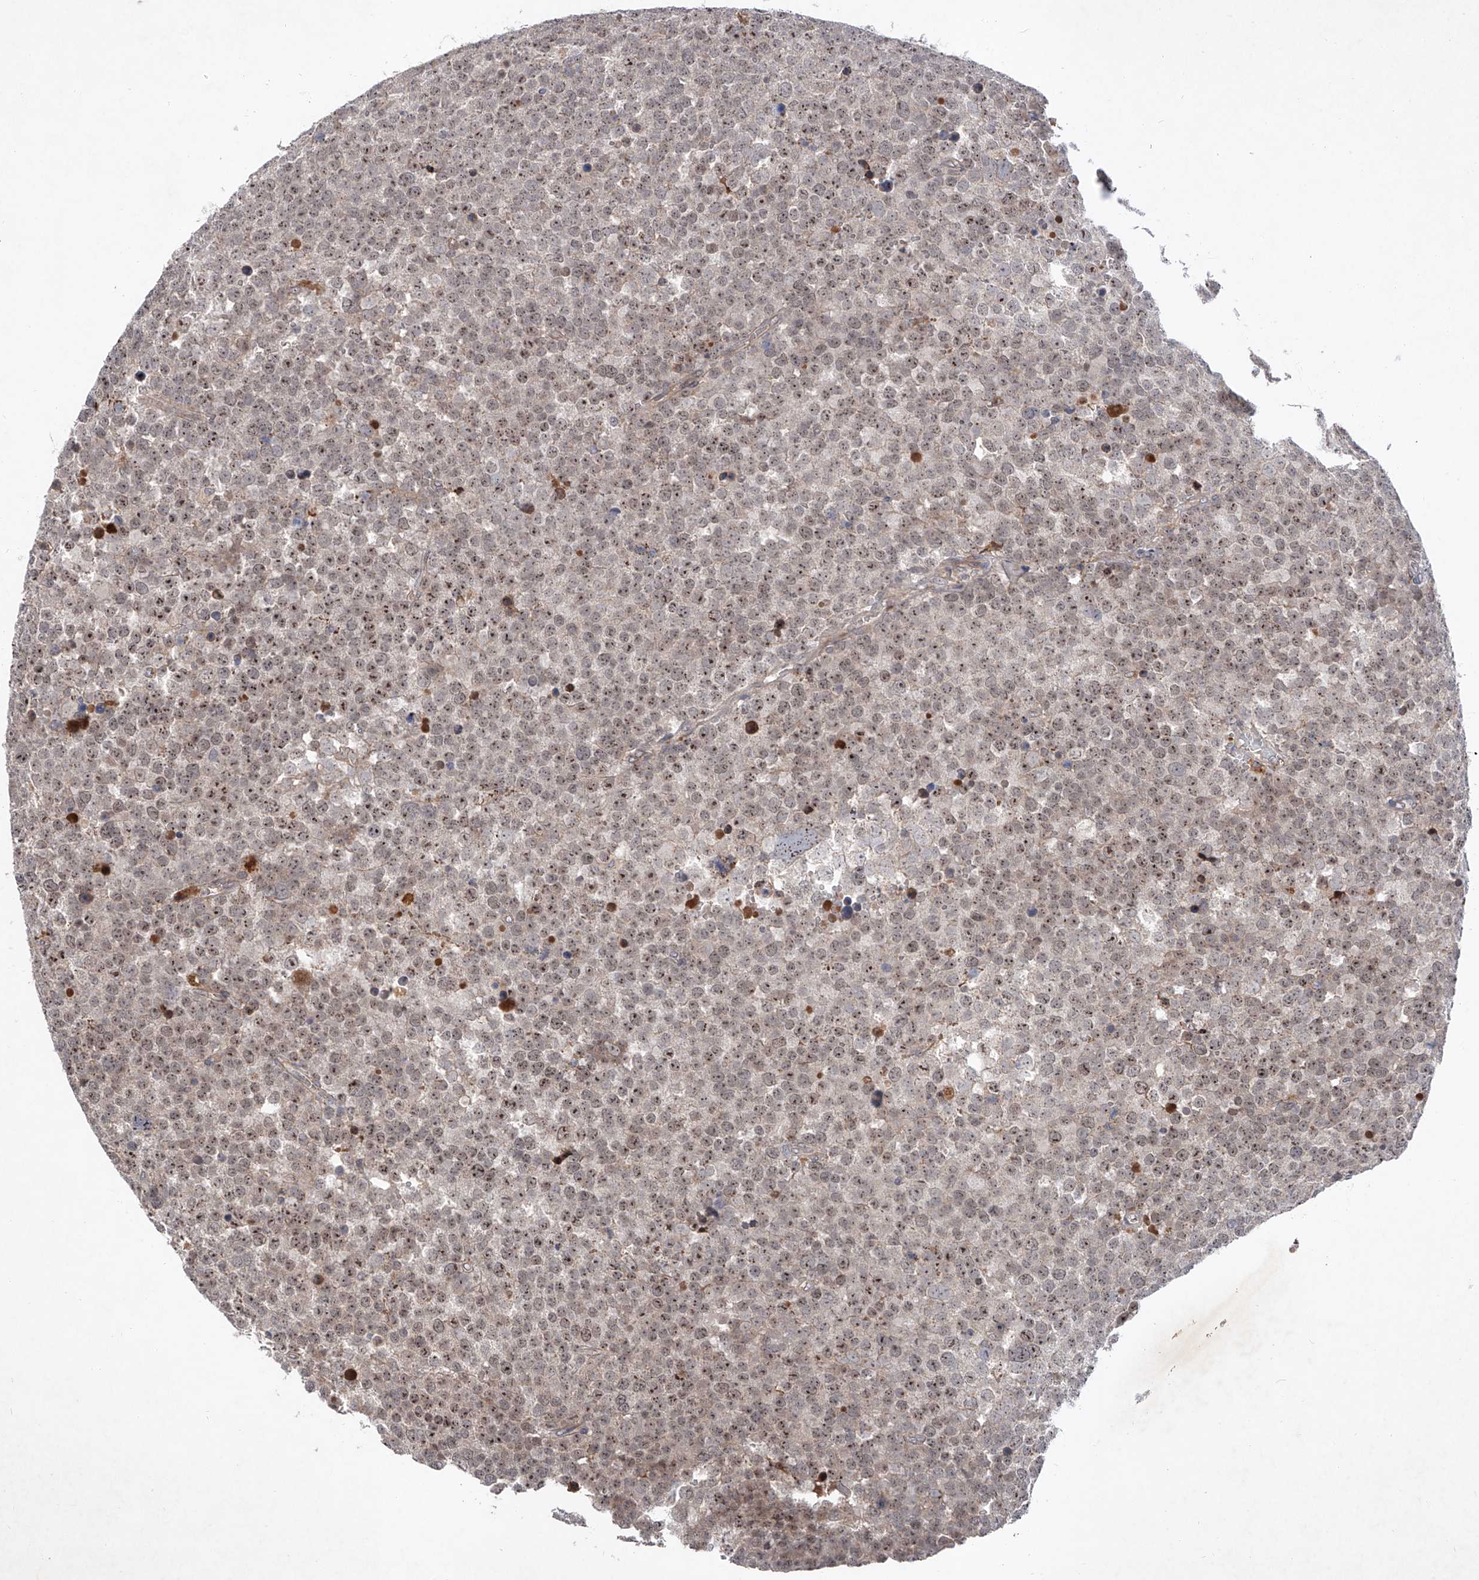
{"staining": {"intensity": "moderate", "quantity": ">75%", "location": "nuclear"}, "tissue": "testis cancer", "cell_type": "Tumor cells", "image_type": "cancer", "snomed": [{"axis": "morphology", "description": "Seminoma, NOS"}, {"axis": "topography", "description": "Testis"}], "caption": "This micrograph shows immunohistochemistry staining of human seminoma (testis), with medium moderate nuclear staining in about >75% of tumor cells.", "gene": "FAM135A", "patient": {"sex": "male", "age": 71}}